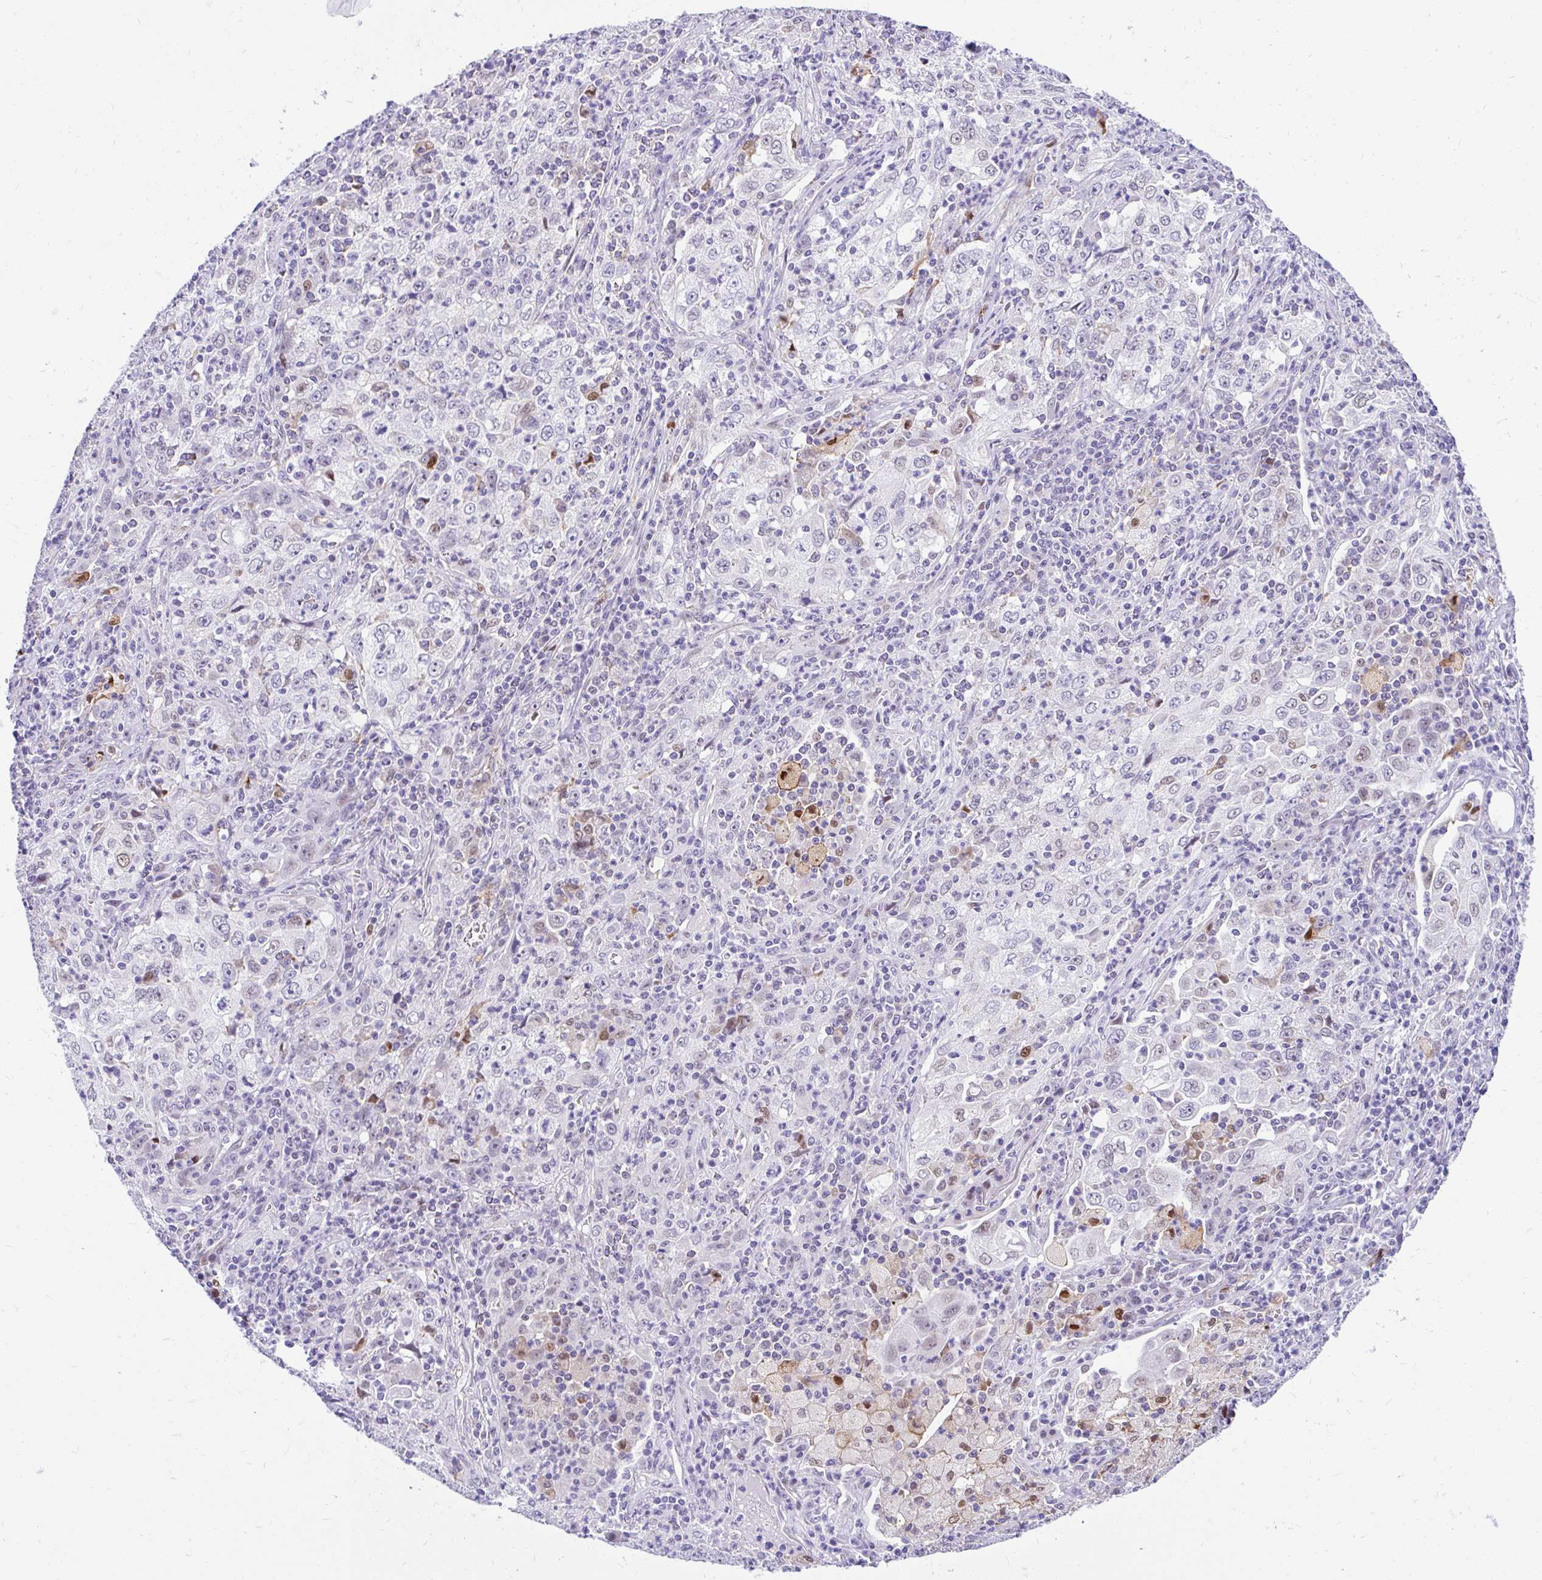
{"staining": {"intensity": "weak", "quantity": "<25%", "location": "nuclear"}, "tissue": "lung cancer", "cell_type": "Tumor cells", "image_type": "cancer", "snomed": [{"axis": "morphology", "description": "Squamous cell carcinoma, NOS"}, {"axis": "topography", "description": "Lung"}], "caption": "The photomicrograph exhibits no significant positivity in tumor cells of lung cancer.", "gene": "GLB1L2", "patient": {"sex": "male", "age": 71}}